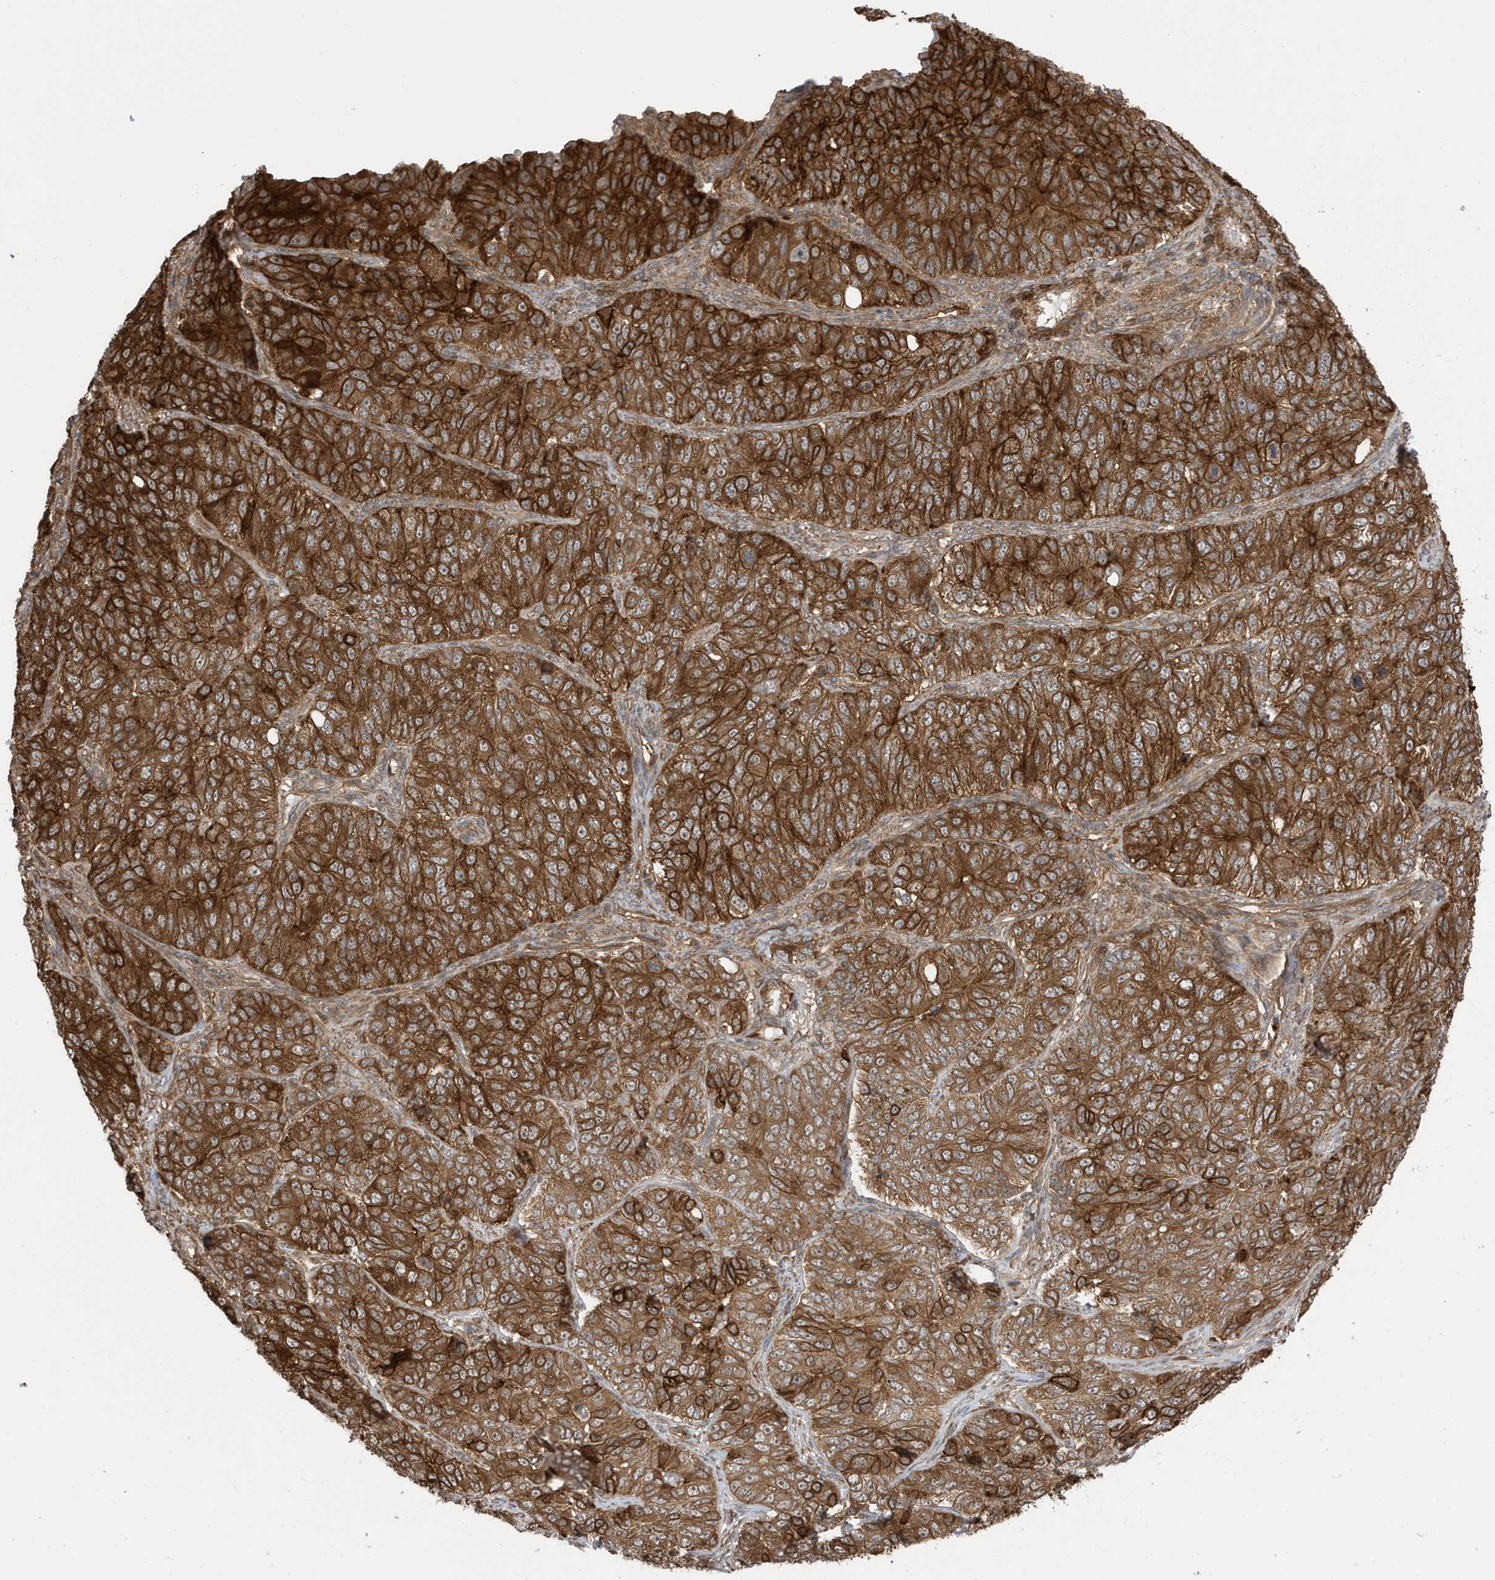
{"staining": {"intensity": "strong", "quantity": ">75%", "location": "cytoplasmic/membranous"}, "tissue": "ovarian cancer", "cell_type": "Tumor cells", "image_type": "cancer", "snomed": [{"axis": "morphology", "description": "Carcinoma, endometroid"}, {"axis": "topography", "description": "Ovary"}], "caption": "Tumor cells demonstrate strong cytoplasmic/membranous expression in about >75% of cells in endometroid carcinoma (ovarian). (DAB IHC with brightfield microscopy, high magnification).", "gene": "CDC42EP3", "patient": {"sex": "female", "age": 51}}